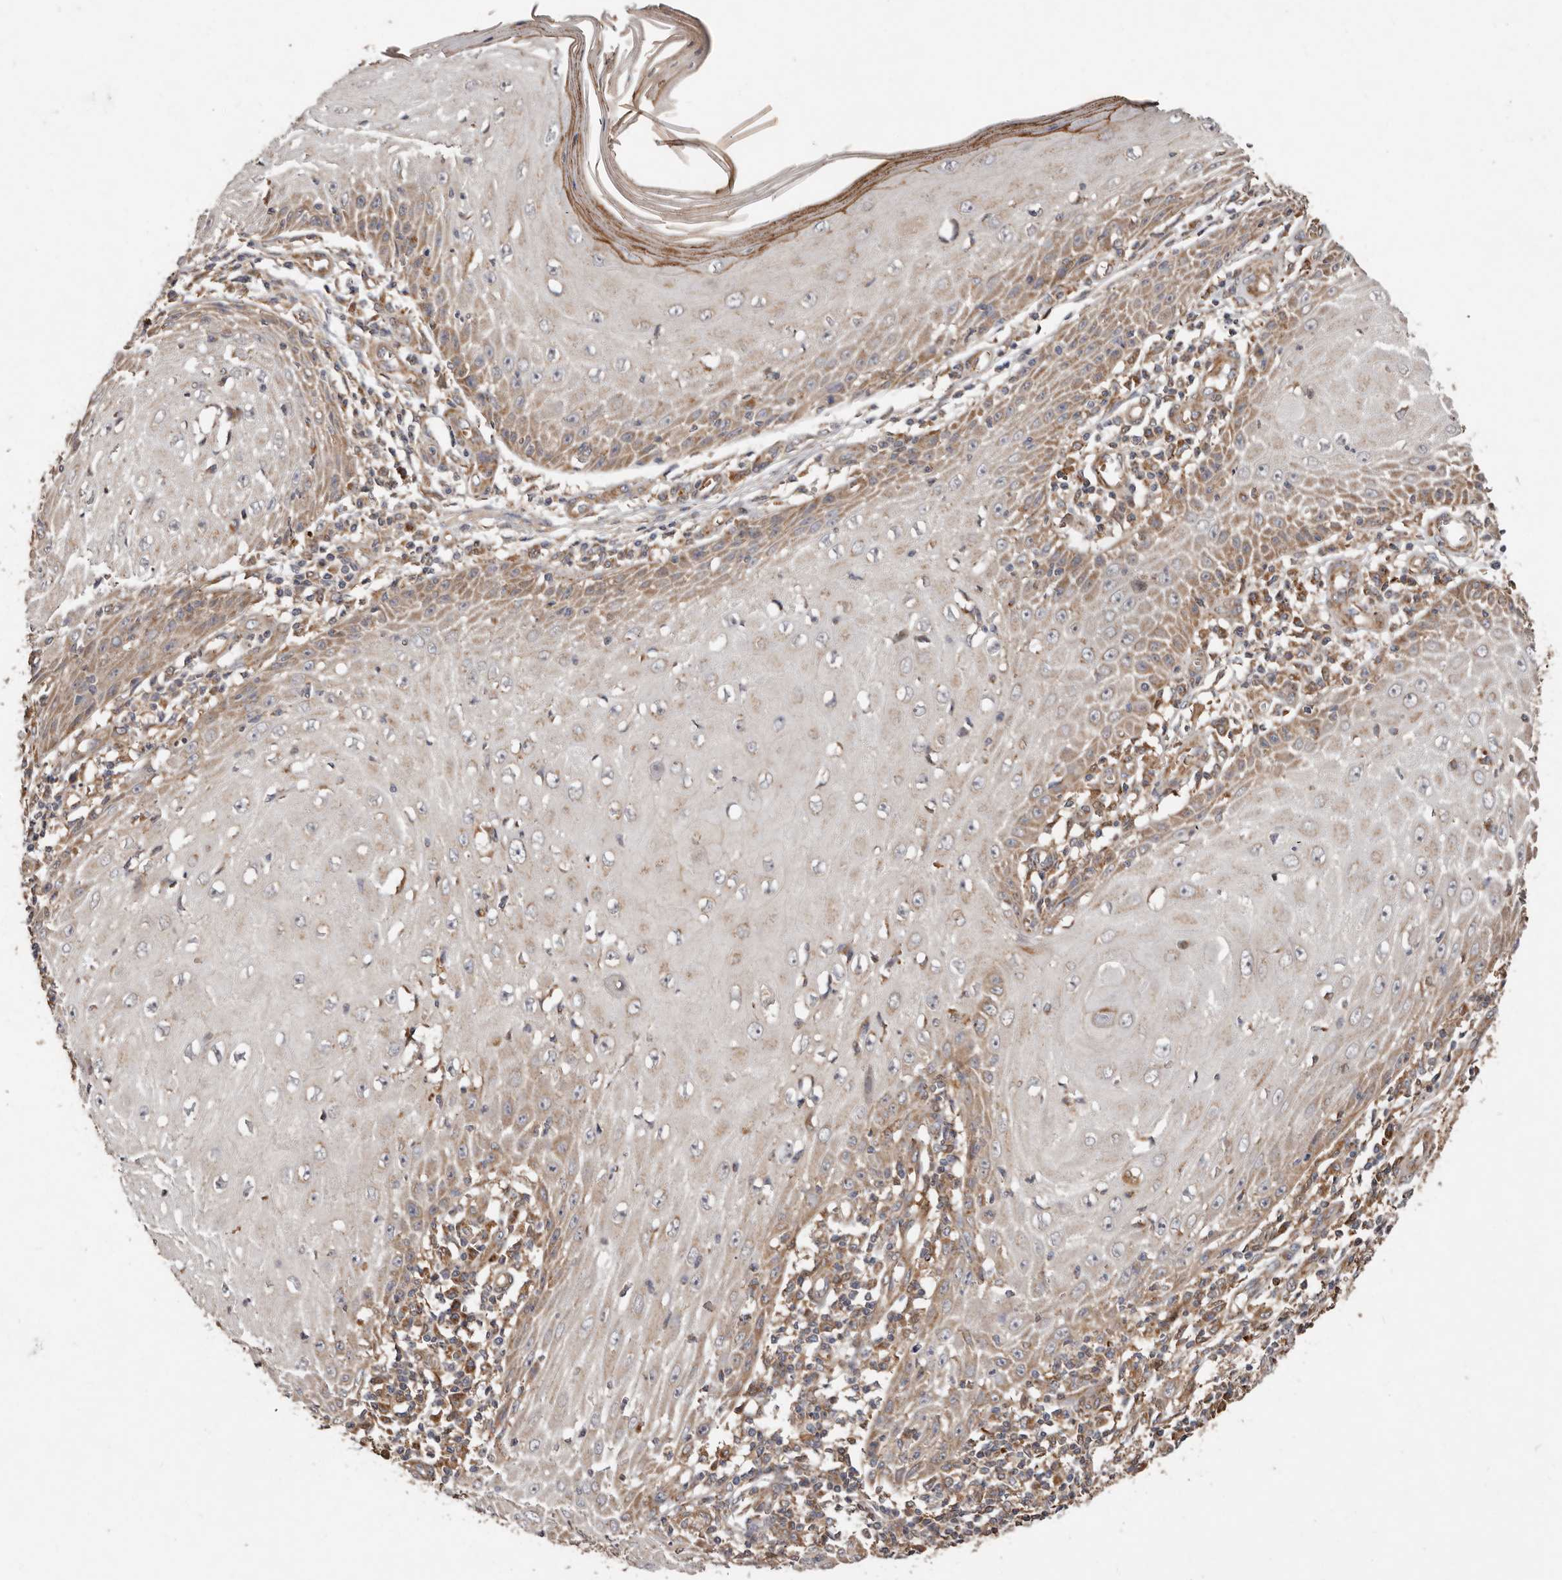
{"staining": {"intensity": "weak", "quantity": "25%-75%", "location": "cytoplasmic/membranous"}, "tissue": "skin cancer", "cell_type": "Tumor cells", "image_type": "cancer", "snomed": [{"axis": "morphology", "description": "Squamous cell carcinoma, NOS"}, {"axis": "topography", "description": "Skin"}], "caption": "This is a photomicrograph of immunohistochemistry (IHC) staining of skin cancer (squamous cell carcinoma), which shows weak staining in the cytoplasmic/membranous of tumor cells.", "gene": "GOT1L1", "patient": {"sex": "female", "age": 73}}